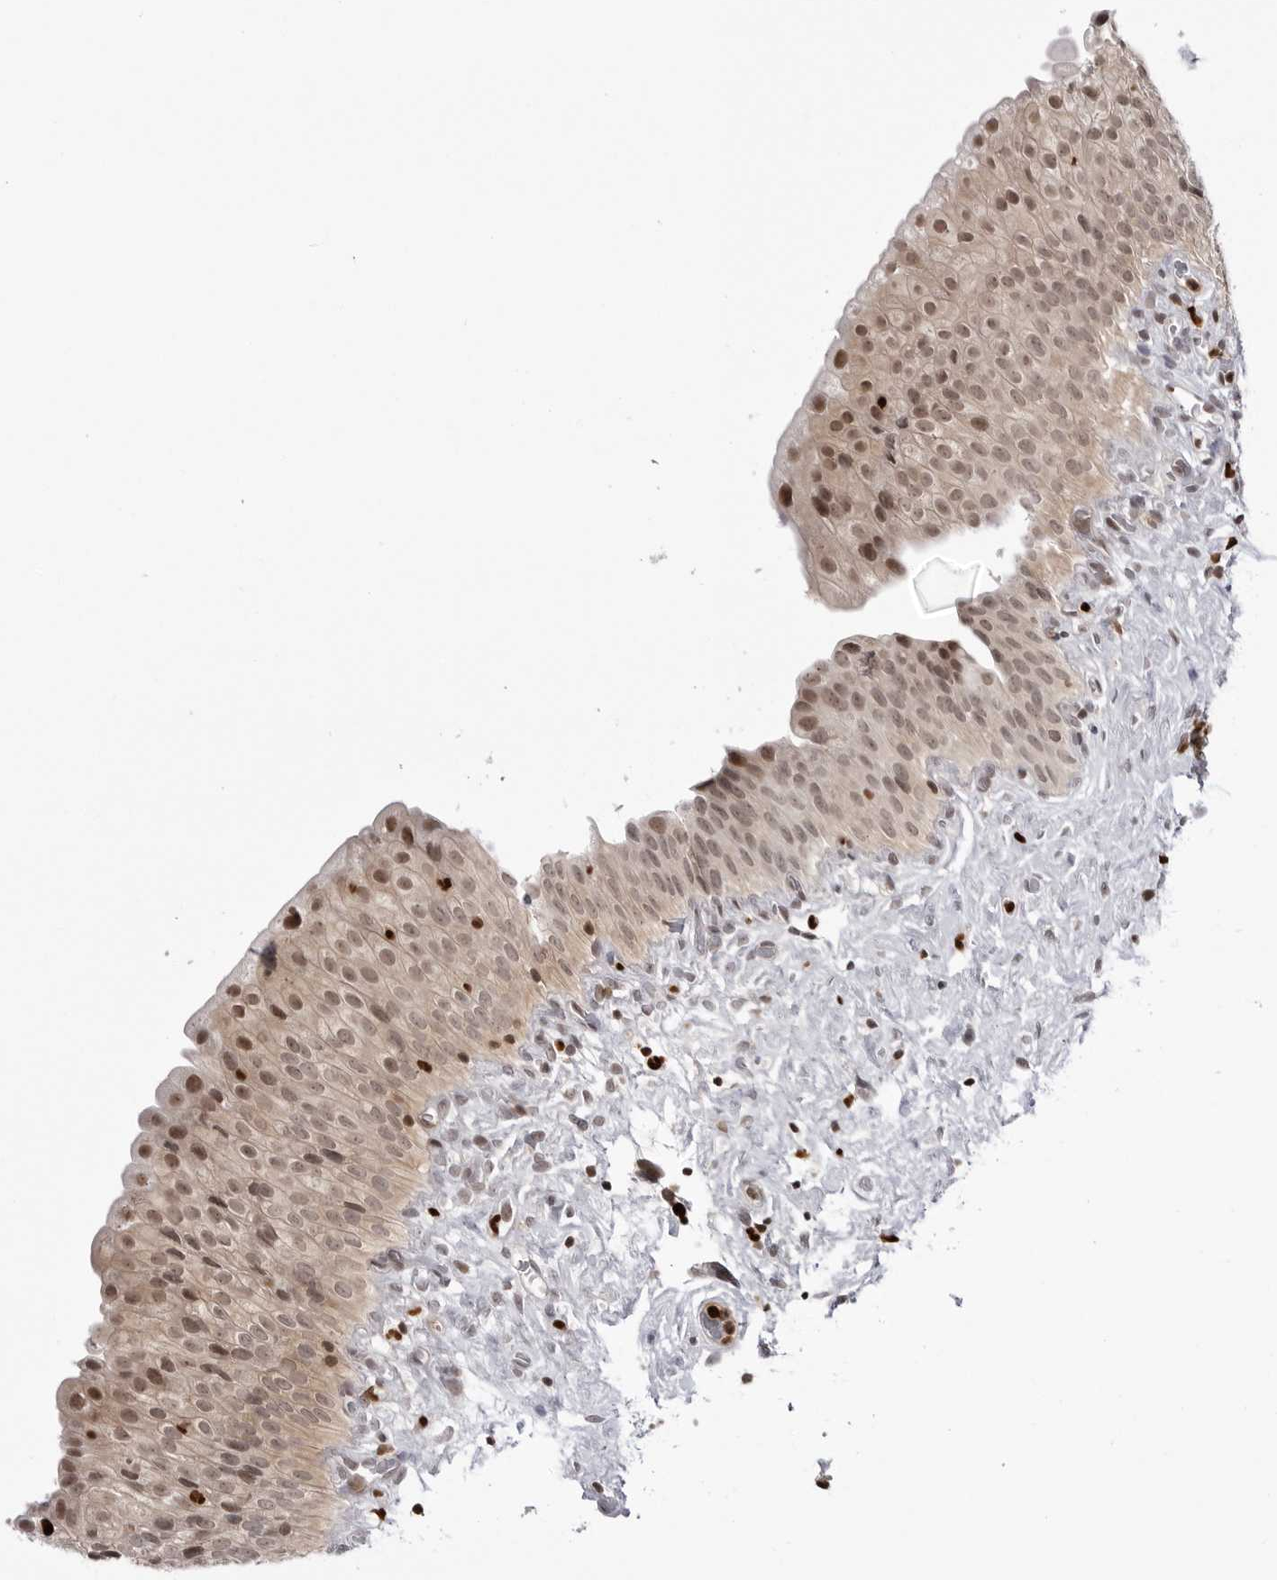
{"staining": {"intensity": "moderate", "quantity": ">75%", "location": "cytoplasmic/membranous,nuclear"}, "tissue": "urinary bladder", "cell_type": "Urothelial cells", "image_type": "normal", "snomed": [{"axis": "morphology", "description": "Normal tissue, NOS"}, {"axis": "morphology", "description": "Urothelial carcinoma, High grade"}, {"axis": "topography", "description": "Urinary bladder"}], "caption": "The photomicrograph displays immunohistochemical staining of normal urinary bladder. There is moderate cytoplasmic/membranous,nuclear expression is identified in about >75% of urothelial cells.", "gene": "PTK2B", "patient": {"sex": "male", "age": 46}}